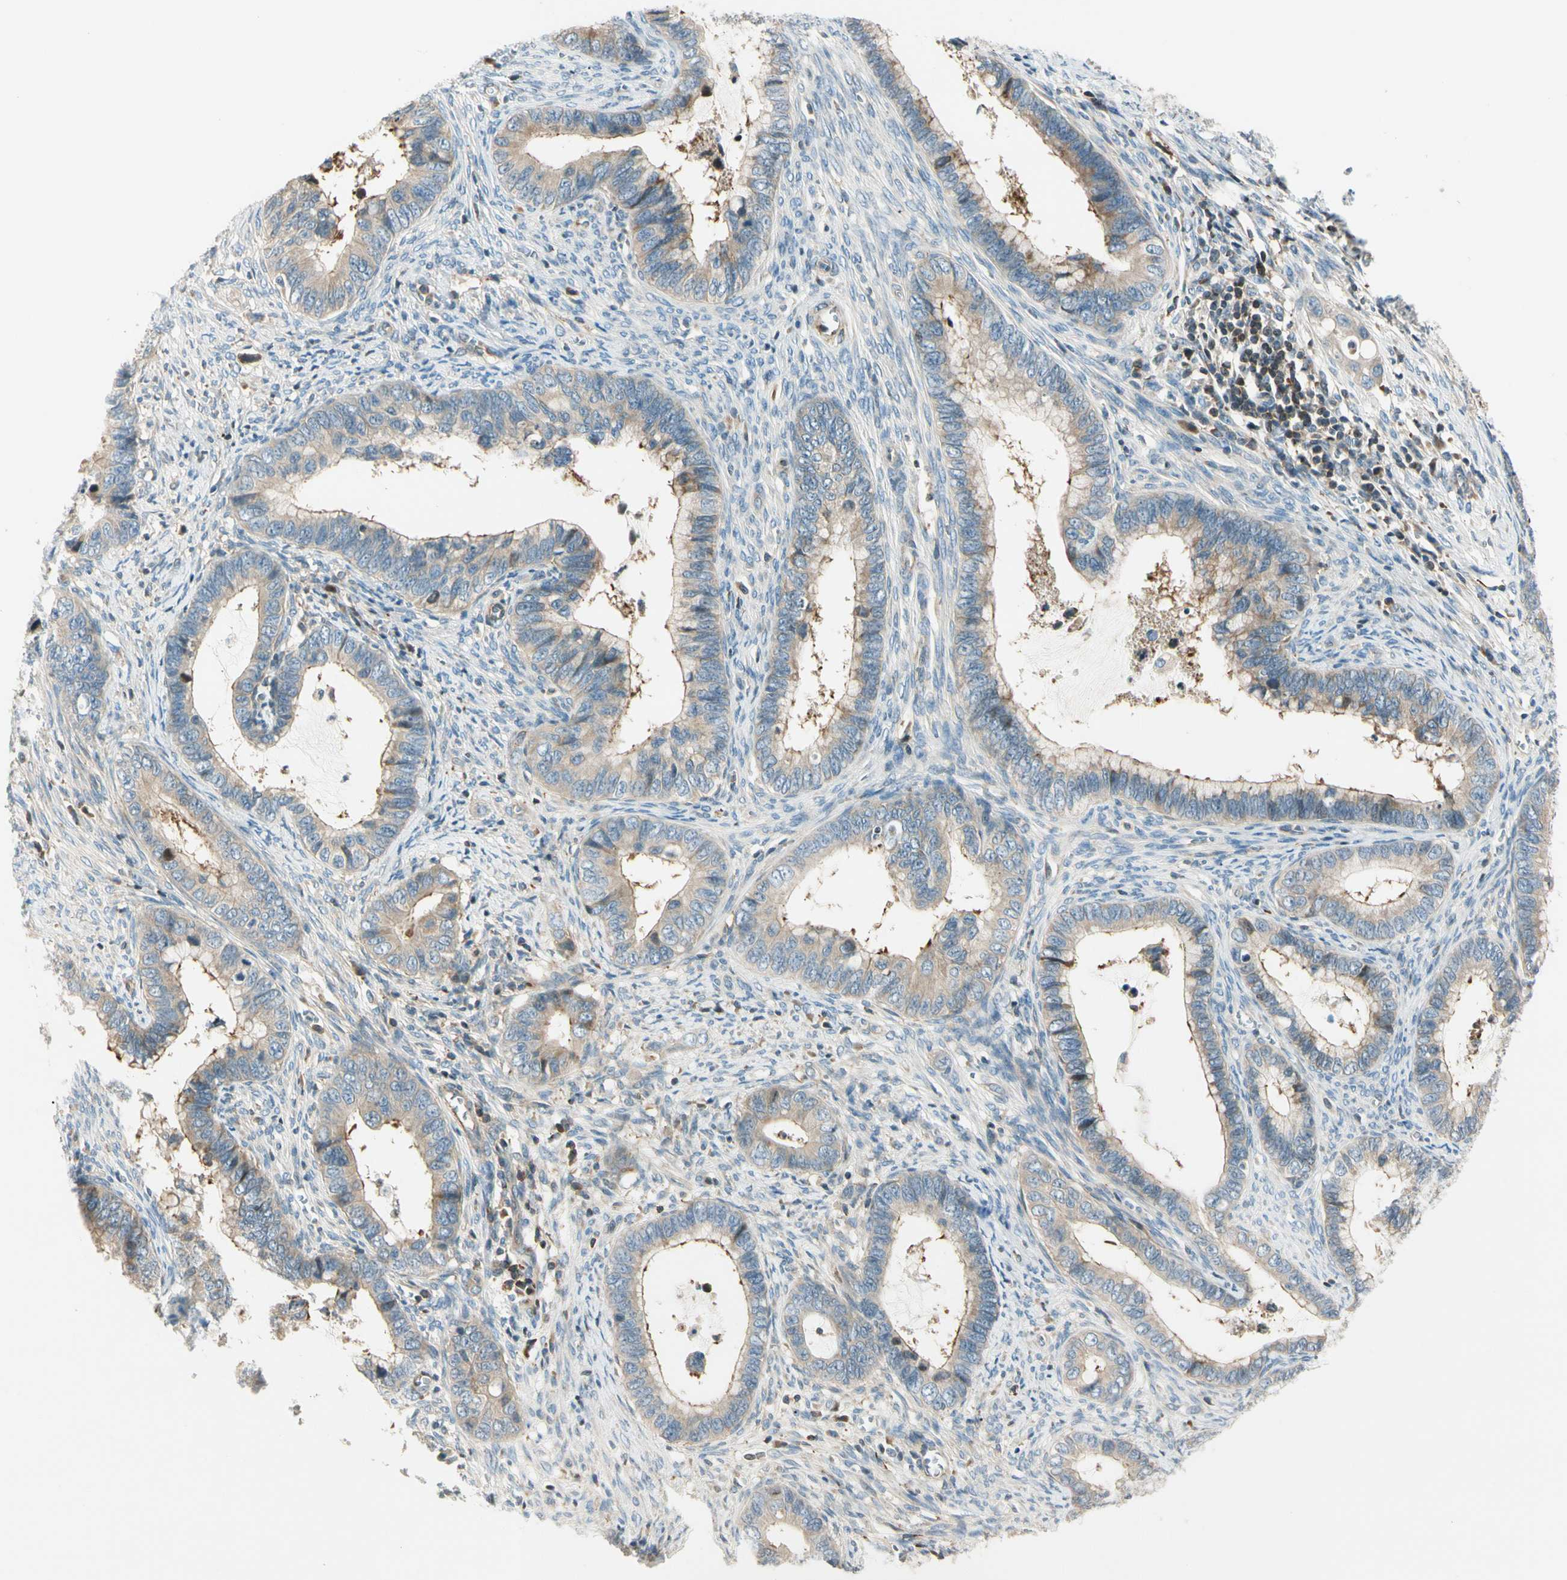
{"staining": {"intensity": "weak", "quantity": ">75%", "location": "cytoplasmic/membranous"}, "tissue": "cervical cancer", "cell_type": "Tumor cells", "image_type": "cancer", "snomed": [{"axis": "morphology", "description": "Adenocarcinoma, NOS"}, {"axis": "topography", "description": "Cervix"}], "caption": "Protein expression by immunohistochemistry (IHC) shows weak cytoplasmic/membranous staining in about >75% of tumor cells in cervical cancer. (DAB IHC, brown staining for protein, blue staining for nuclei).", "gene": "CDH6", "patient": {"sex": "female", "age": 44}}